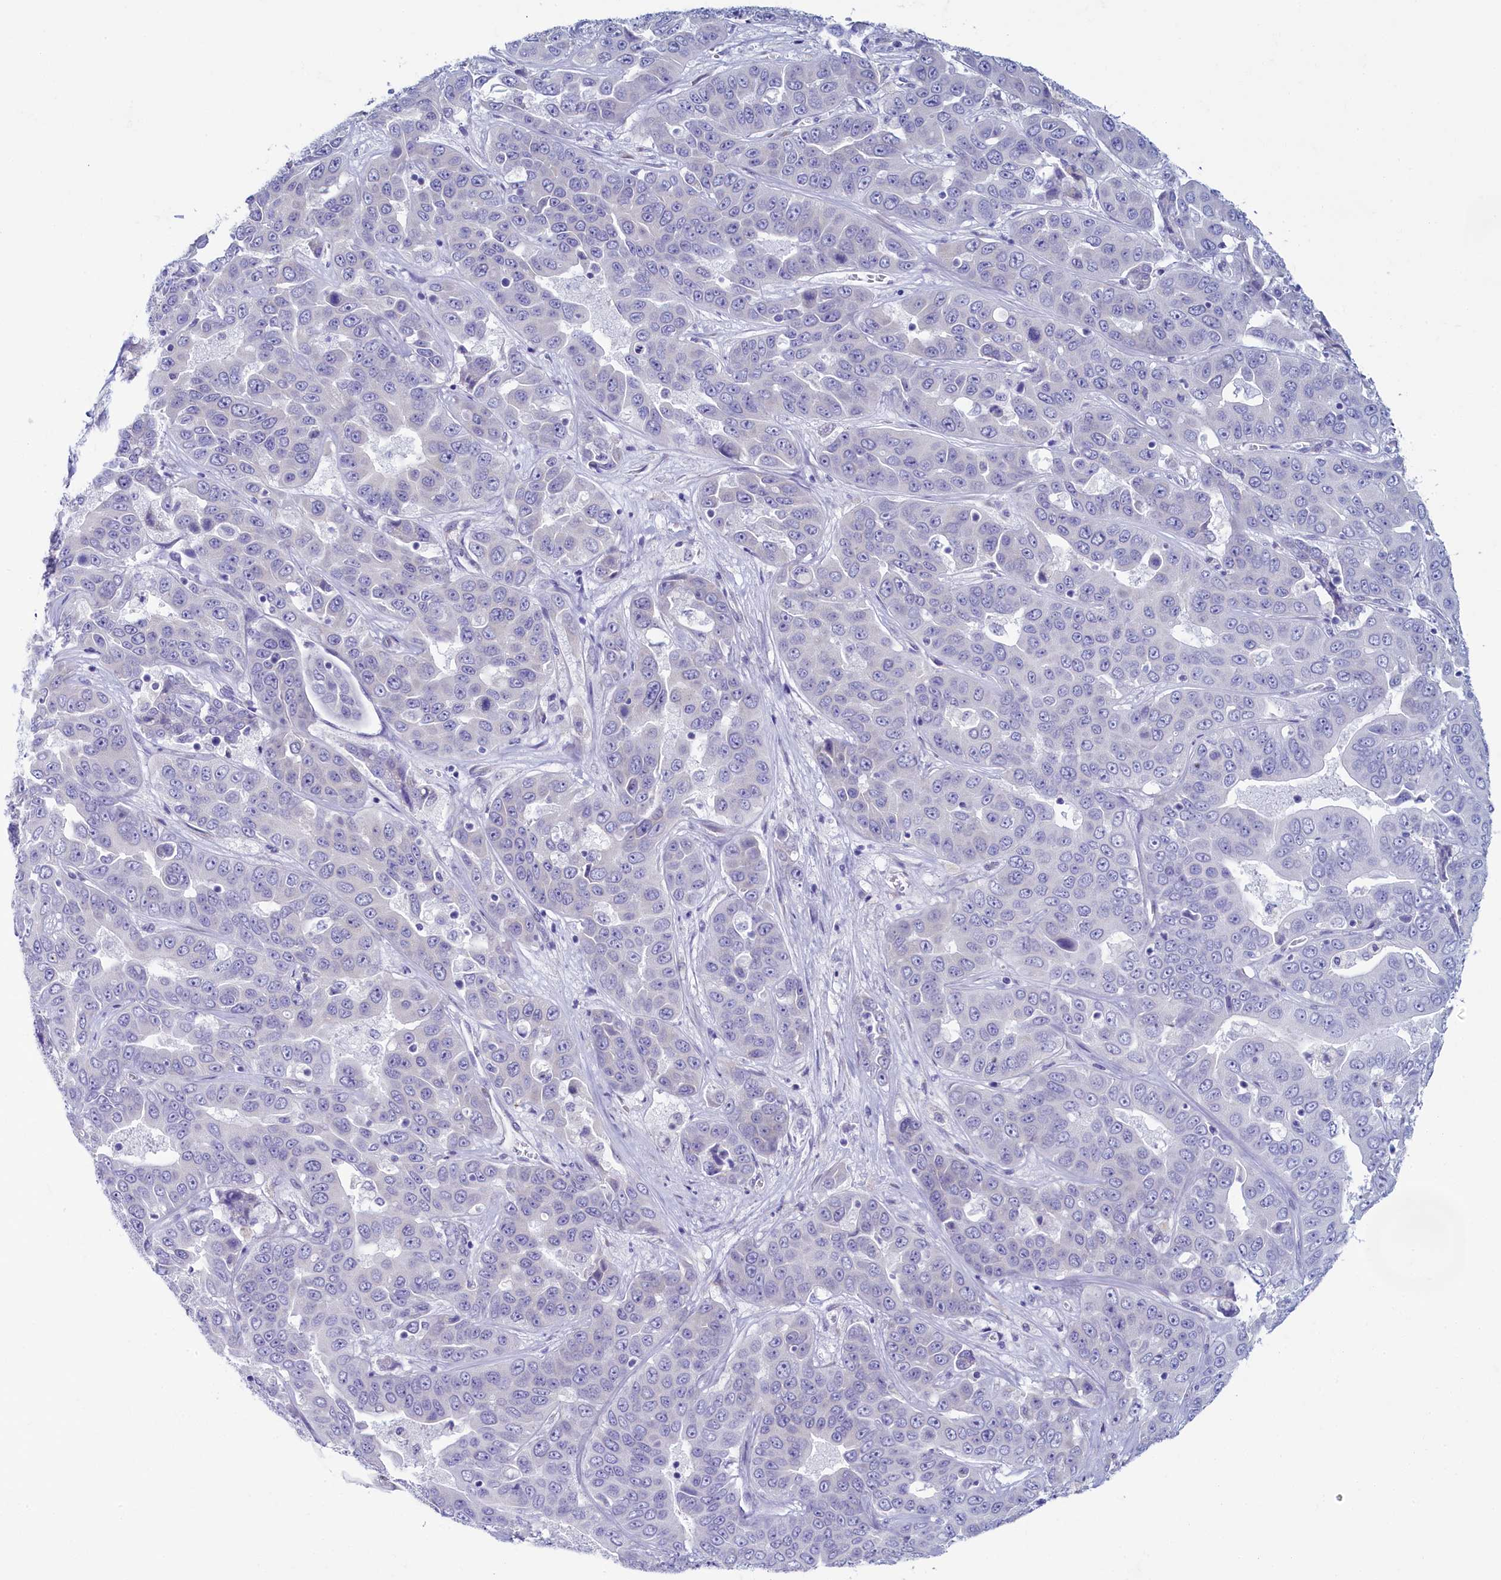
{"staining": {"intensity": "negative", "quantity": "none", "location": "none"}, "tissue": "liver cancer", "cell_type": "Tumor cells", "image_type": "cancer", "snomed": [{"axis": "morphology", "description": "Cholangiocarcinoma"}, {"axis": "topography", "description": "Liver"}], "caption": "Immunohistochemical staining of human liver cholangiocarcinoma displays no significant staining in tumor cells. (Brightfield microscopy of DAB IHC at high magnification).", "gene": "SKA3", "patient": {"sex": "female", "age": 52}}